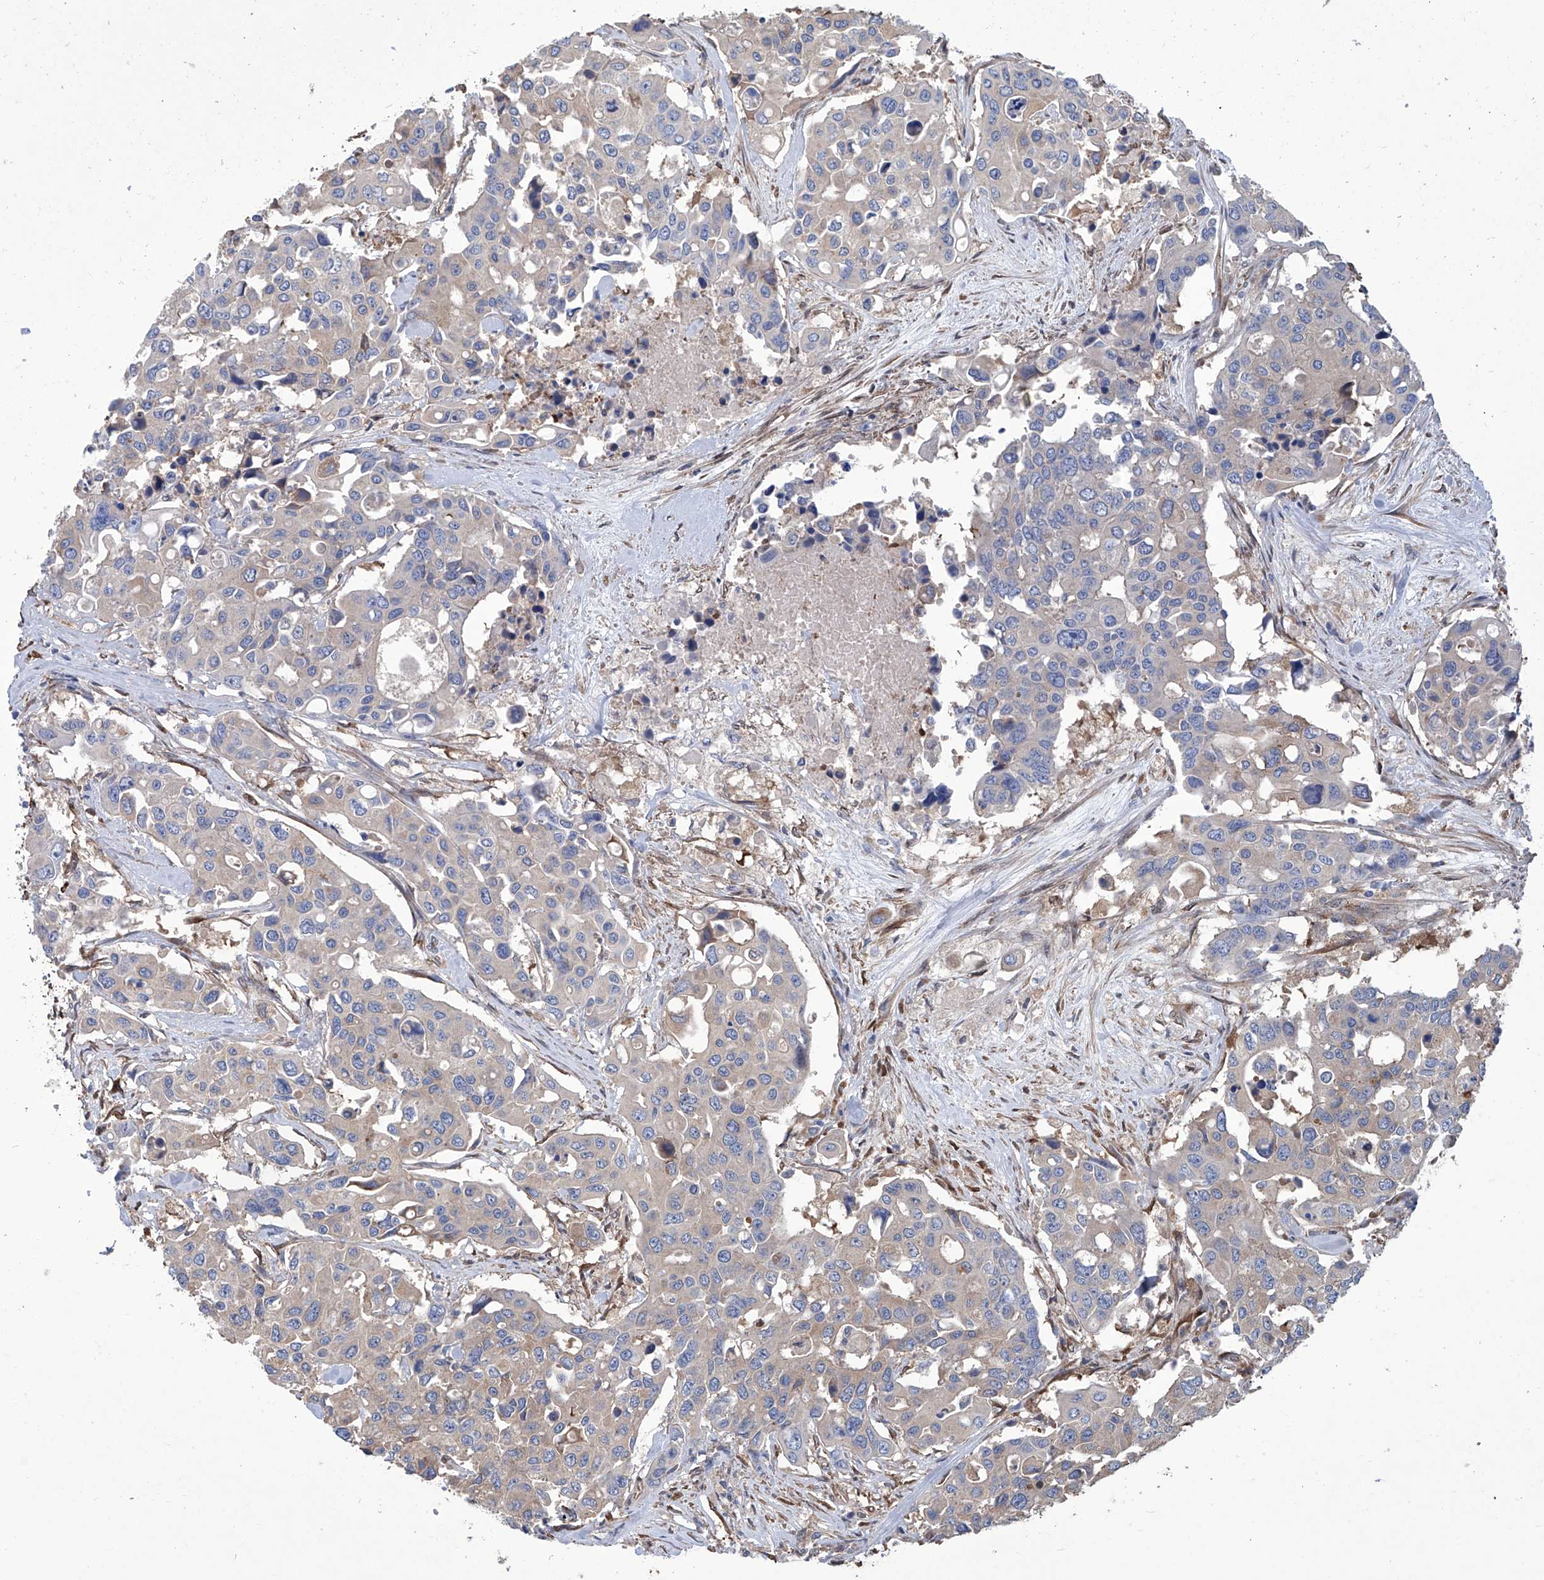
{"staining": {"intensity": "negative", "quantity": "none", "location": "none"}, "tissue": "colorectal cancer", "cell_type": "Tumor cells", "image_type": "cancer", "snomed": [{"axis": "morphology", "description": "Adenocarcinoma, NOS"}, {"axis": "topography", "description": "Colon"}], "caption": "High power microscopy micrograph of an IHC histopathology image of colorectal cancer (adenocarcinoma), revealing no significant expression in tumor cells.", "gene": "SMS", "patient": {"sex": "male", "age": 77}}